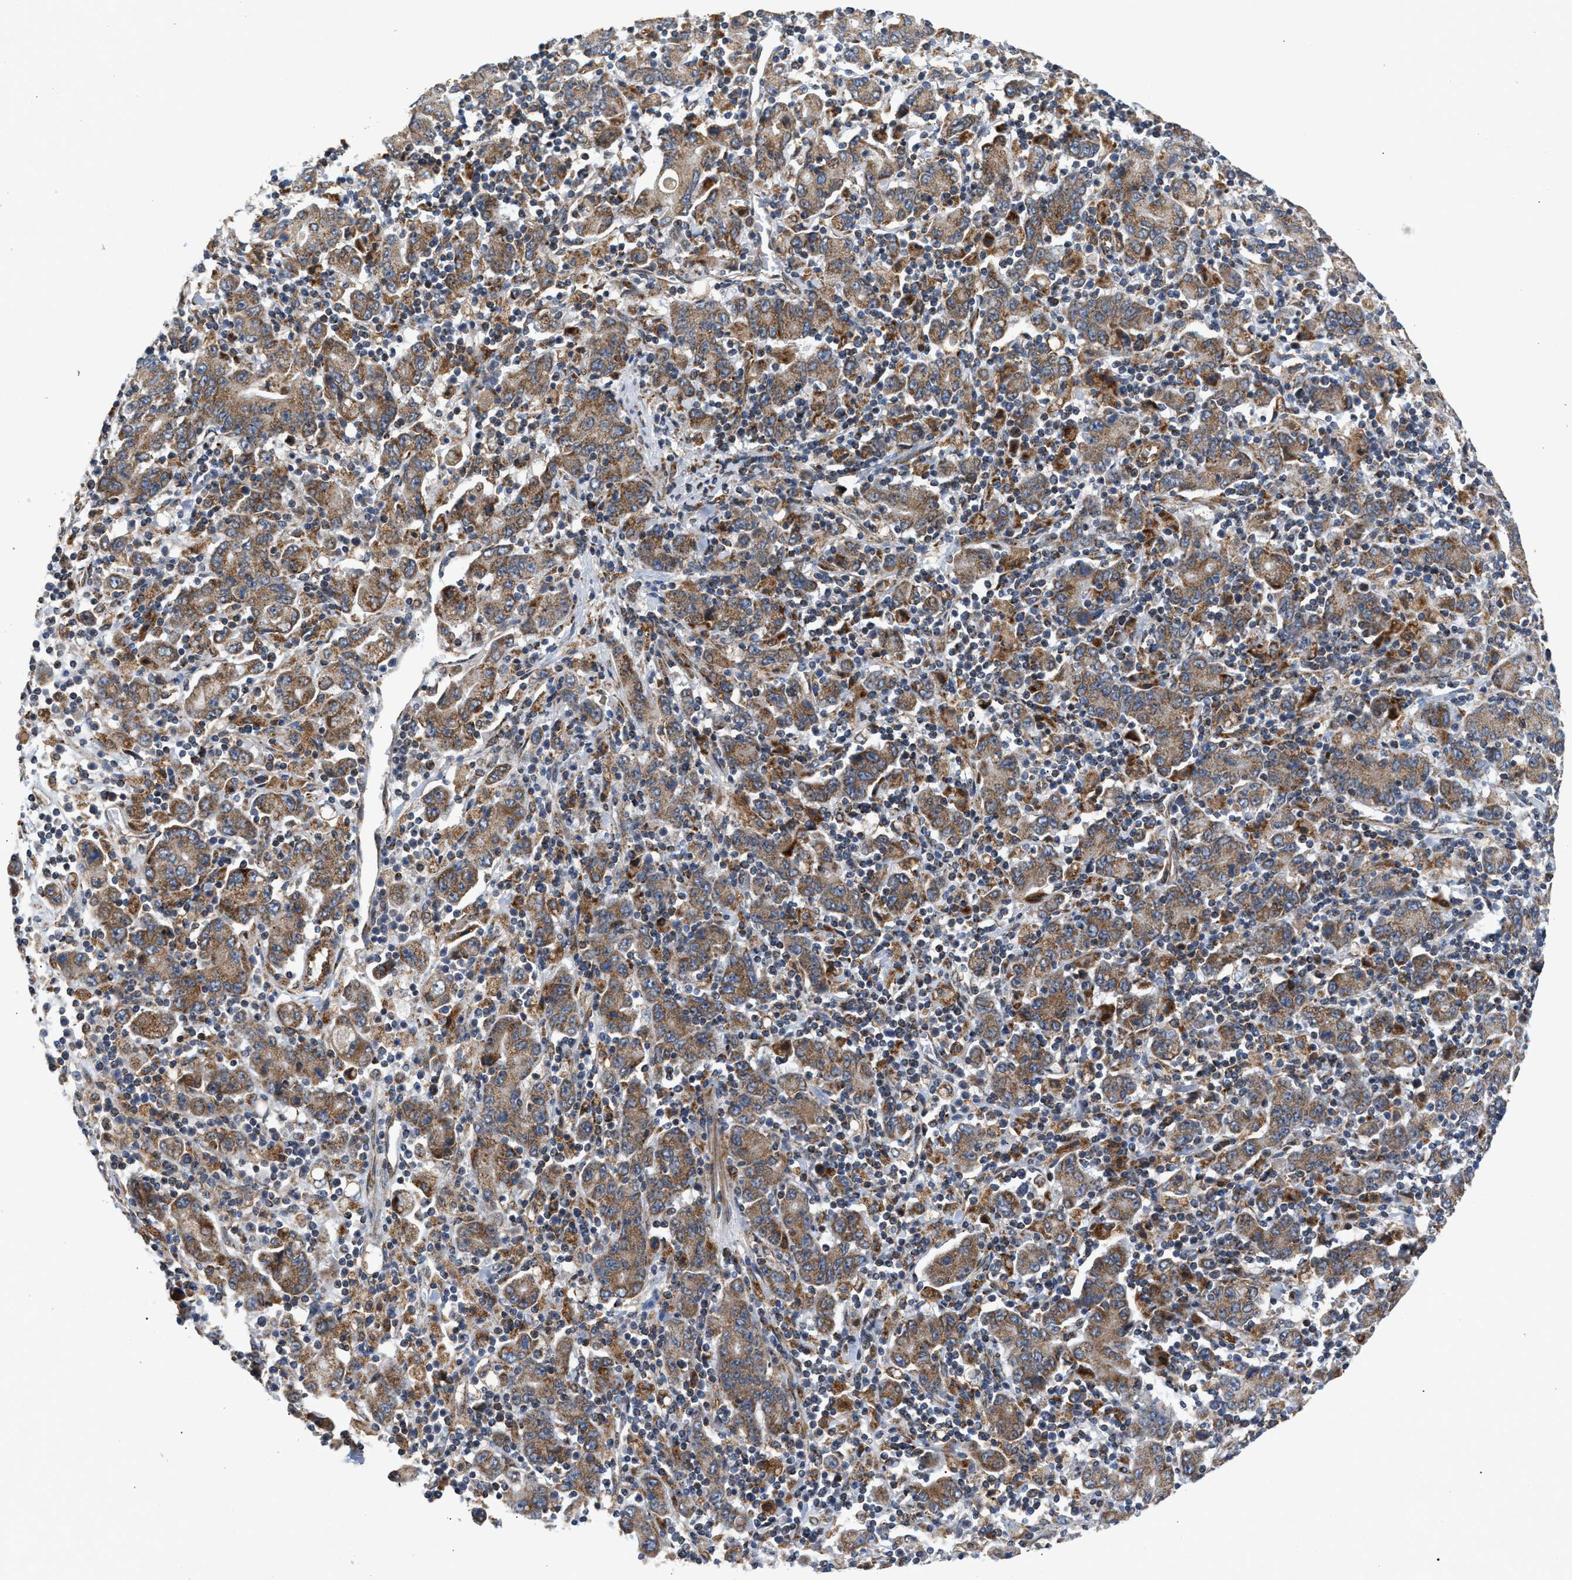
{"staining": {"intensity": "moderate", "quantity": ">75%", "location": "cytoplasmic/membranous"}, "tissue": "stomach cancer", "cell_type": "Tumor cells", "image_type": "cancer", "snomed": [{"axis": "morphology", "description": "Adenocarcinoma, NOS"}, {"axis": "topography", "description": "Stomach, upper"}], "caption": "DAB (3,3'-diaminobenzidine) immunohistochemical staining of stomach cancer demonstrates moderate cytoplasmic/membranous protein positivity in about >75% of tumor cells.", "gene": "TACO1", "patient": {"sex": "male", "age": 69}}